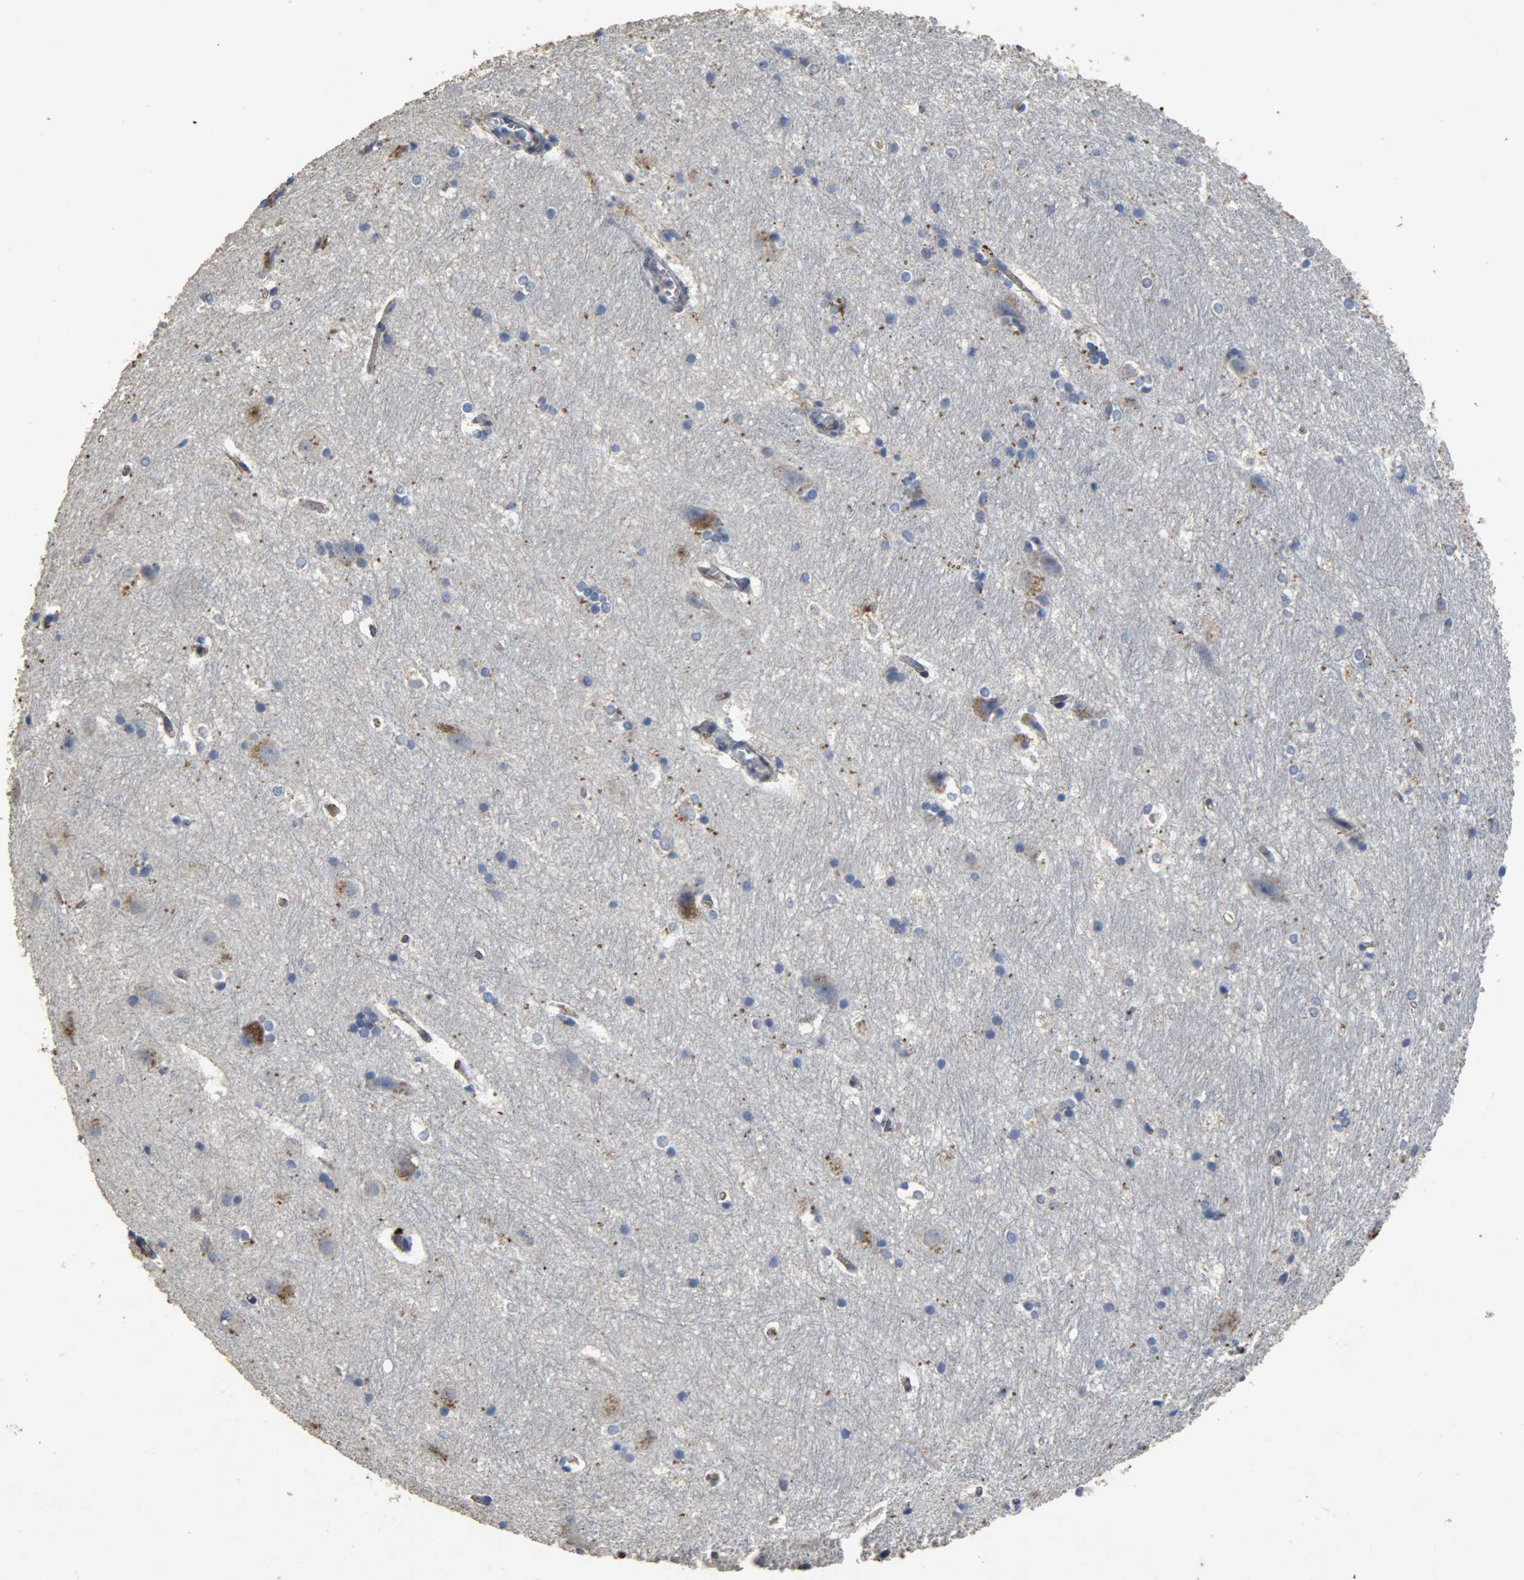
{"staining": {"intensity": "moderate", "quantity": "<25%", "location": "cytoplasmic/membranous"}, "tissue": "hippocampus", "cell_type": "Glial cells", "image_type": "normal", "snomed": [{"axis": "morphology", "description": "Normal tissue, NOS"}, {"axis": "topography", "description": "Hippocampus"}], "caption": "Immunohistochemistry (IHC) histopathology image of normal hippocampus: hippocampus stained using immunohistochemistry (IHC) demonstrates low levels of moderate protein expression localized specifically in the cytoplasmic/membranous of glial cells, appearing as a cytoplasmic/membranous brown color.", "gene": "TPM4", "patient": {"sex": "female", "age": 19}}